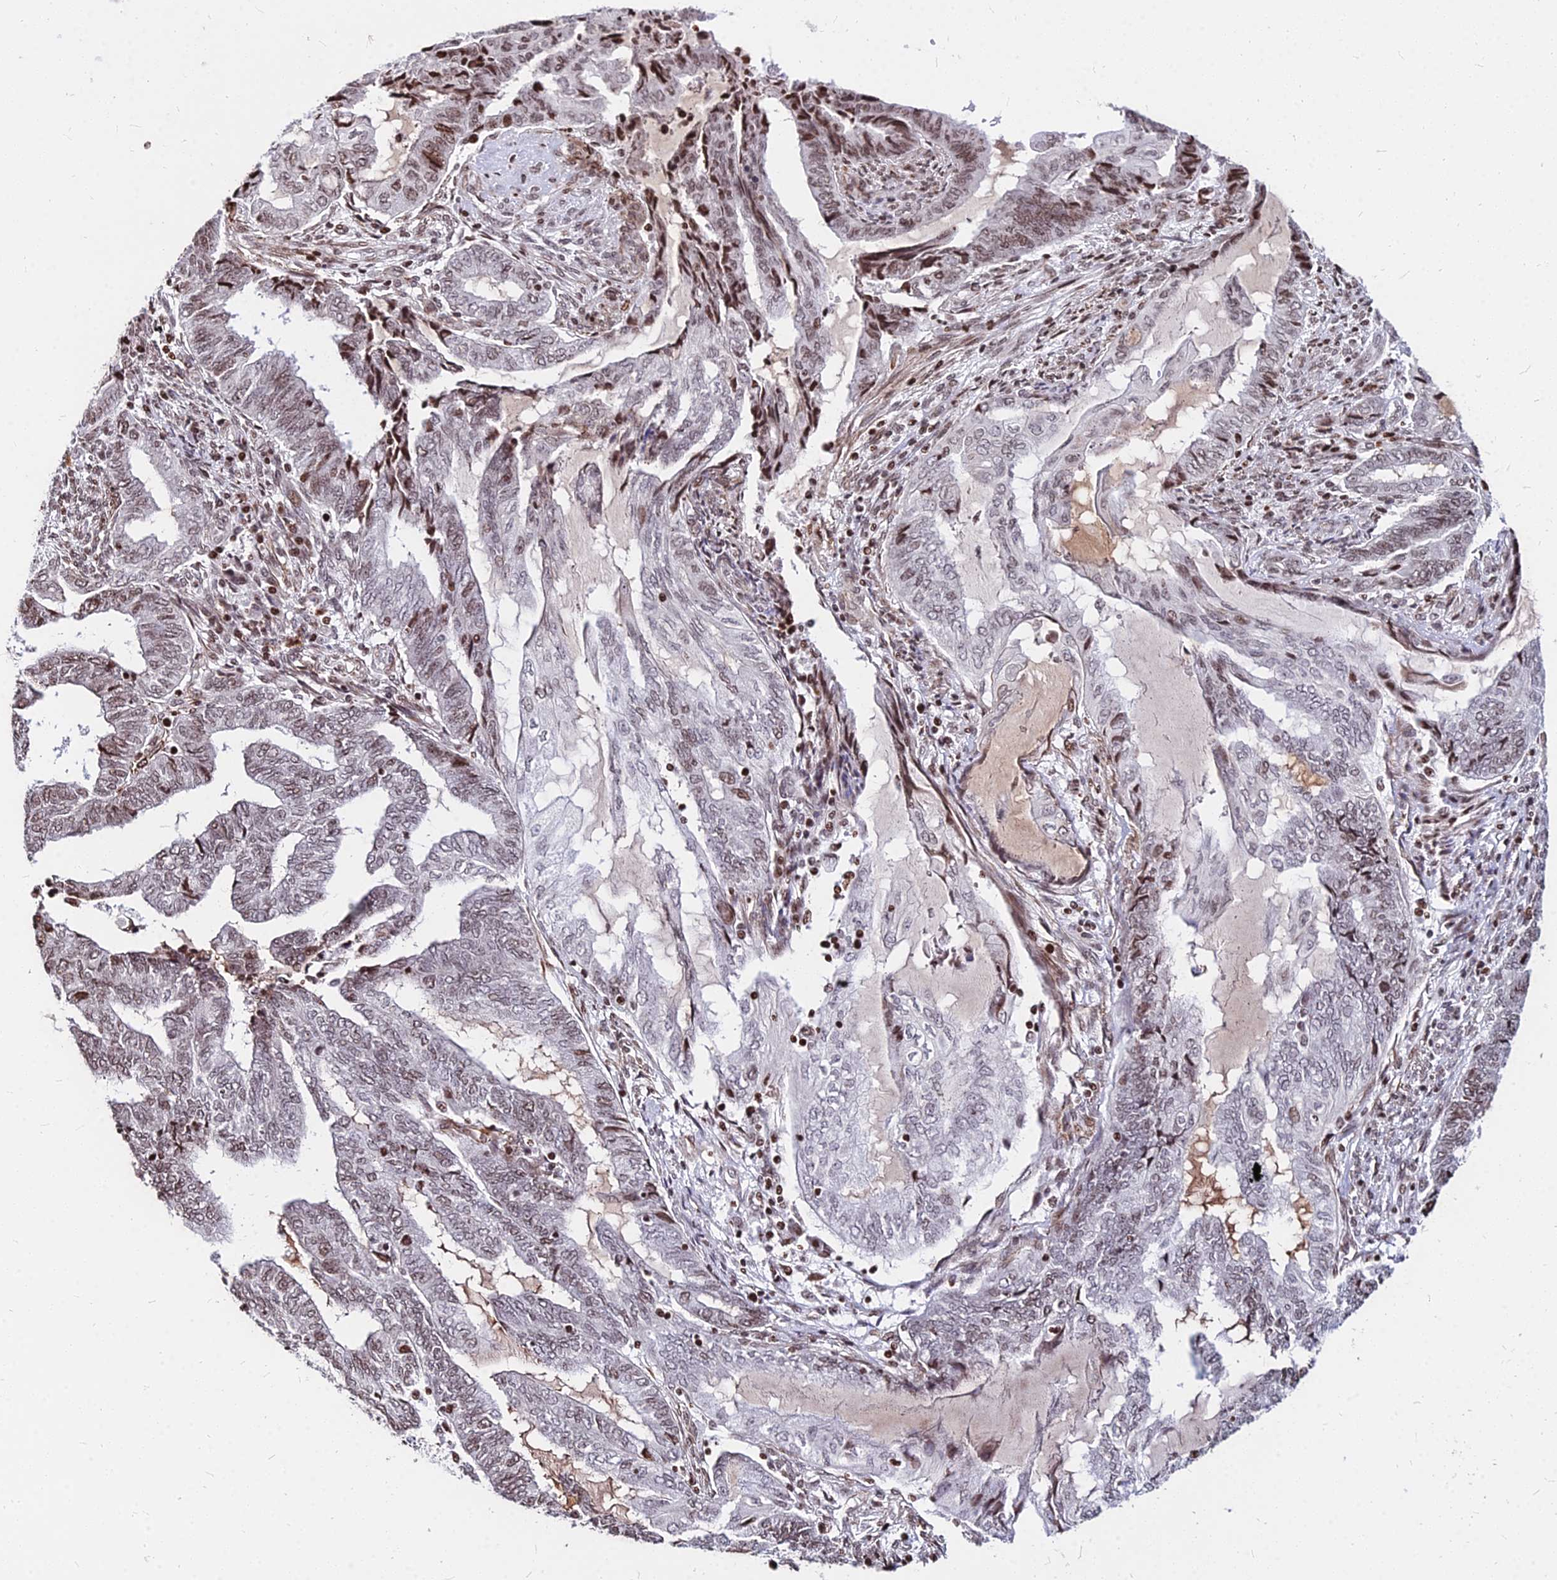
{"staining": {"intensity": "moderate", "quantity": "<25%", "location": "nuclear"}, "tissue": "endometrial cancer", "cell_type": "Tumor cells", "image_type": "cancer", "snomed": [{"axis": "morphology", "description": "Adenocarcinoma, NOS"}, {"axis": "topography", "description": "Uterus"}, {"axis": "topography", "description": "Endometrium"}], "caption": "Immunohistochemical staining of human endometrial adenocarcinoma shows low levels of moderate nuclear expression in about <25% of tumor cells.", "gene": "NYAP2", "patient": {"sex": "female", "age": 70}}